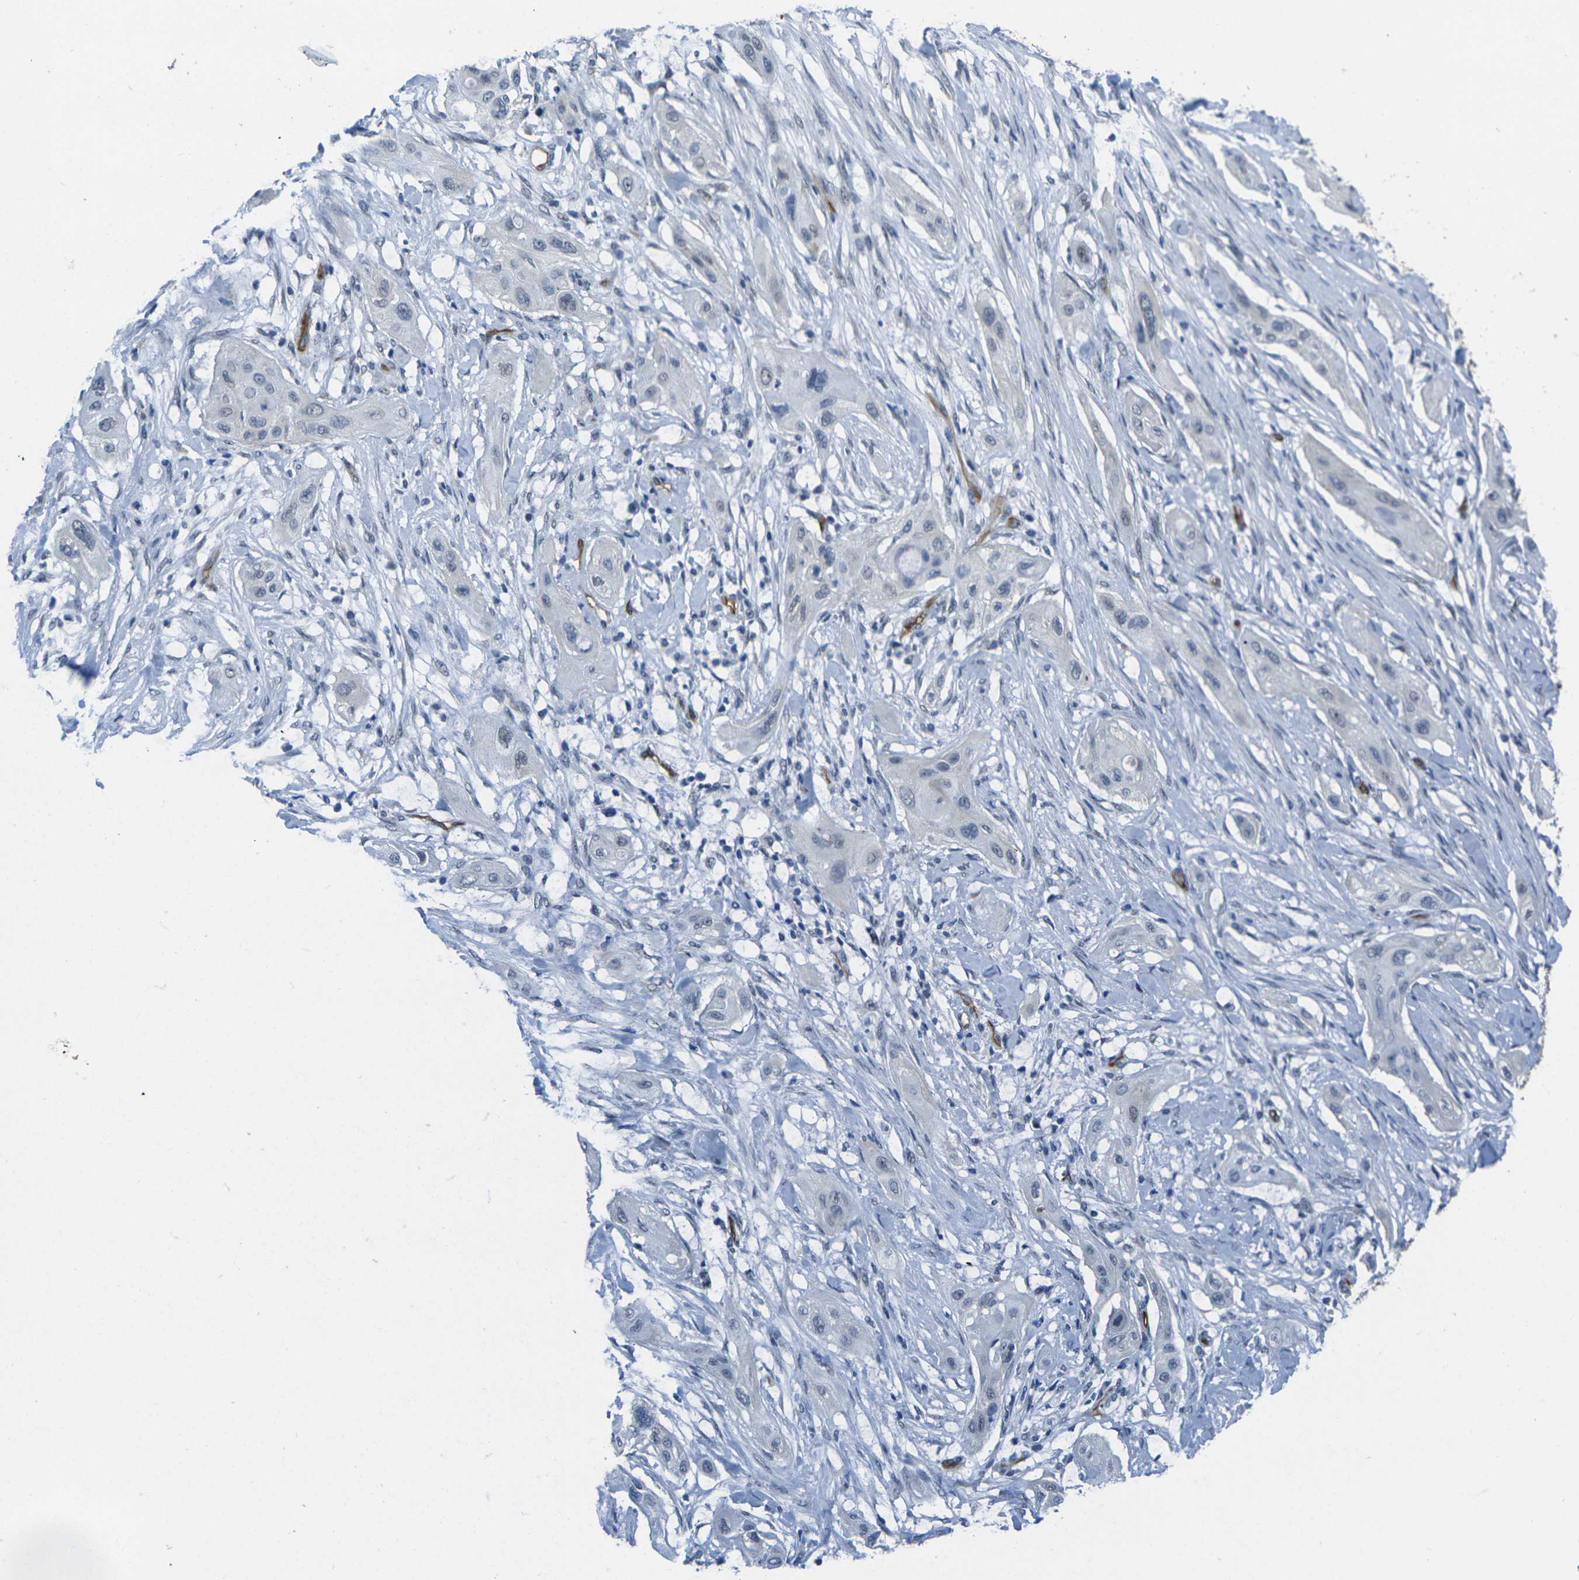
{"staining": {"intensity": "negative", "quantity": "none", "location": "none"}, "tissue": "lung cancer", "cell_type": "Tumor cells", "image_type": "cancer", "snomed": [{"axis": "morphology", "description": "Squamous cell carcinoma, NOS"}, {"axis": "topography", "description": "Lung"}], "caption": "This histopathology image is of squamous cell carcinoma (lung) stained with immunohistochemistry to label a protein in brown with the nuclei are counter-stained blue. There is no expression in tumor cells.", "gene": "HSPA12B", "patient": {"sex": "female", "age": 47}}